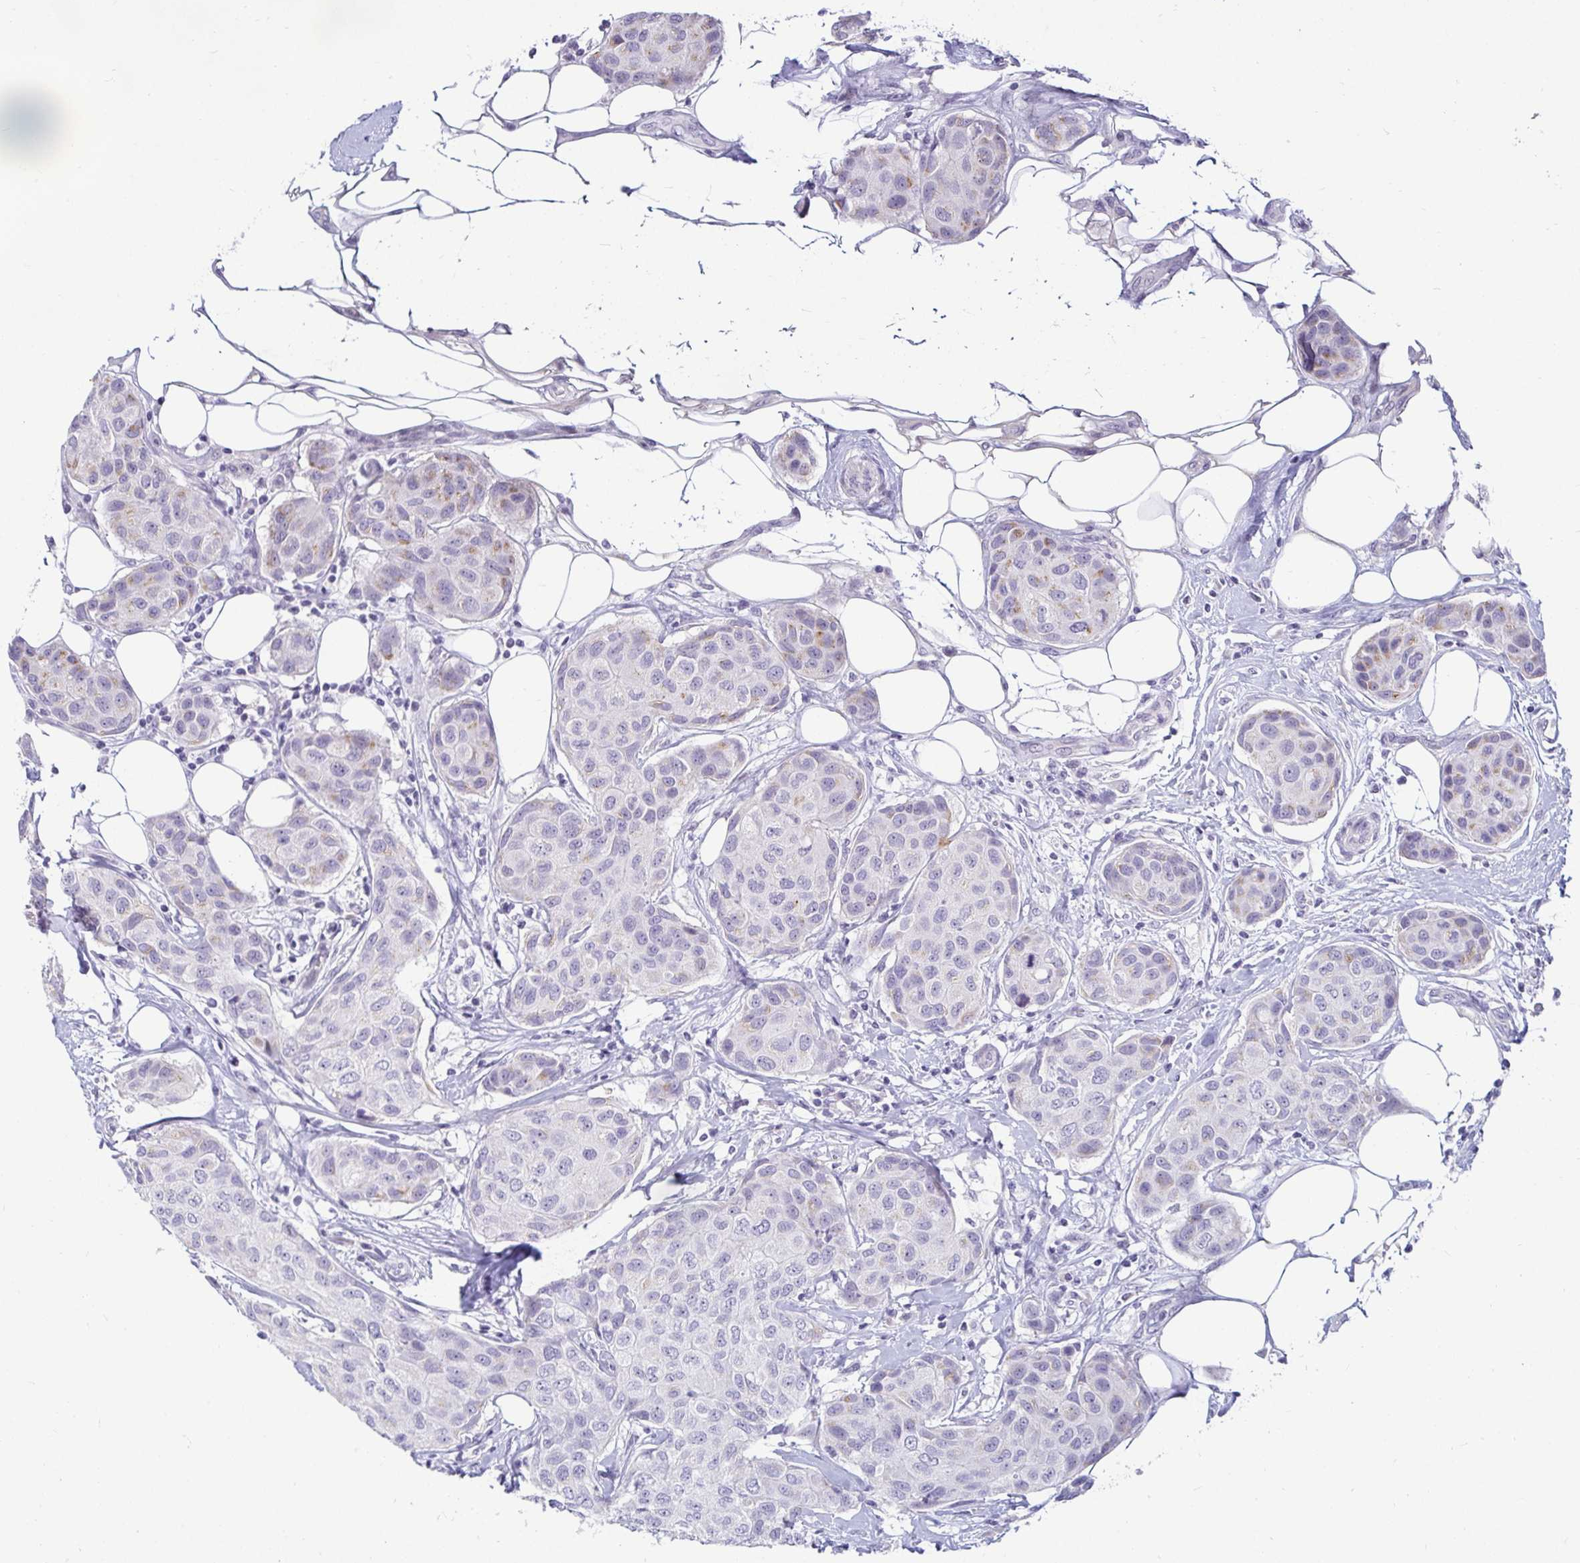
{"staining": {"intensity": "negative", "quantity": "none", "location": "none"}, "tissue": "breast cancer", "cell_type": "Tumor cells", "image_type": "cancer", "snomed": [{"axis": "morphology", "description": "Duct carcinoma"}, {"axis": "topography", "description": "Breast"}, {"axis": "topography", "description": "Lymph node"}], "caption": "Histopathology image shows no protein positivity in tumor cells of breast cancer tissue.", "gene": "CR2", "patient": {"sex": "female", "age": 80}}